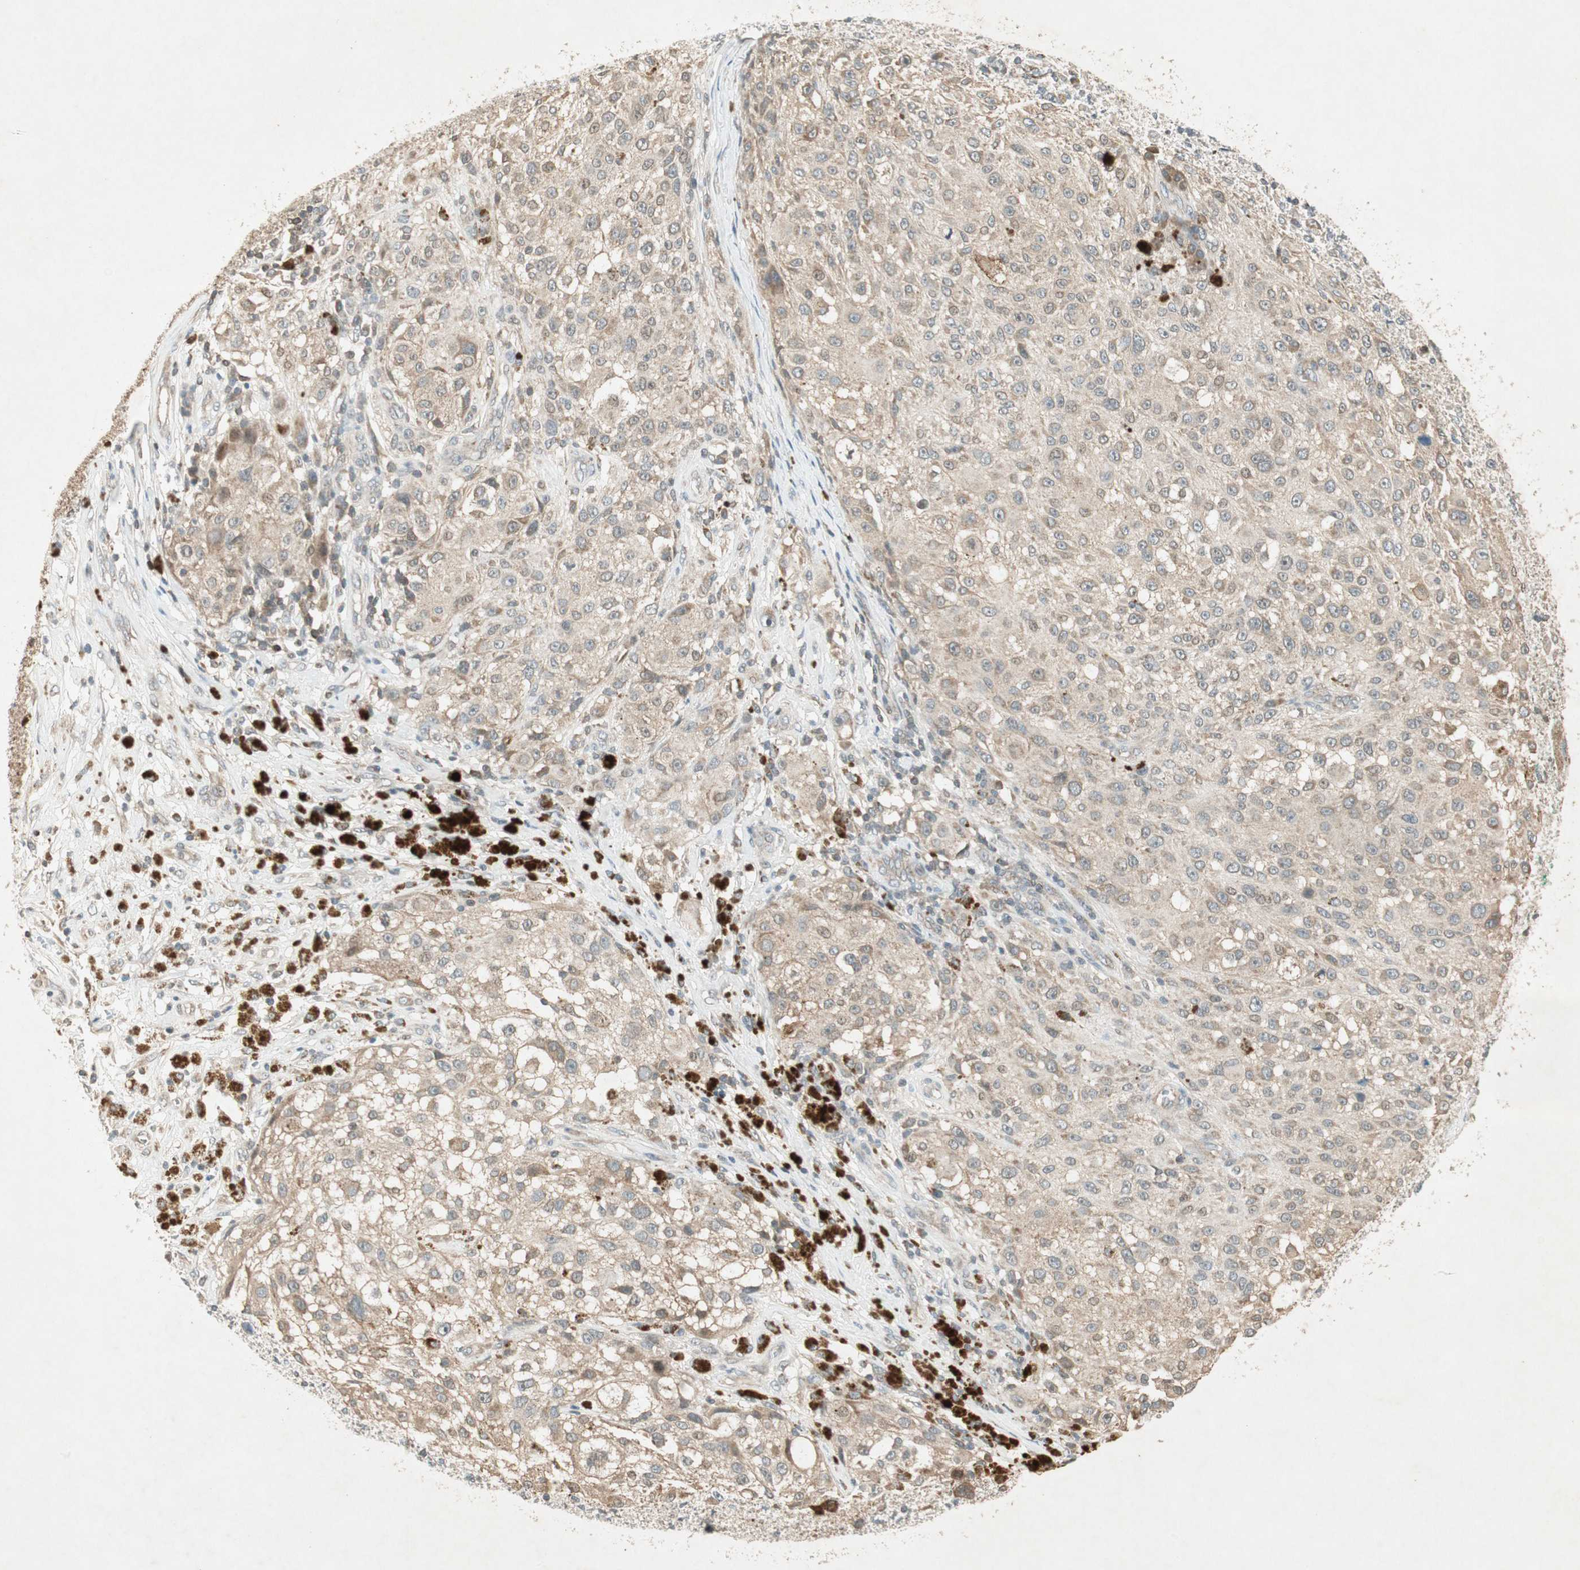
{"staining": {"intensity": "weak", "quantity": ">75%", "location": "cytoplasmic/membranous"}, "tissue": "melanoma", "cell_type": "Tumor cells", "image_type": "cancer", "snomed": [{"axis": "morphology", "description": "Necrosis, NOS"}, {"axis": "morphology", "description": "Malignant melanoma, NOS"}, {"axis": "topography", "description": "Skin"}], "caption": "A brown stain highlights weak cytoplasmic/membranous expression of a protein in malignant melanoma tumor cells. The protein of interest is shown in brown color, while the nuclei are stained blue.", "gene": "USP2", "patient": {"sex": "female", "age": 87}}